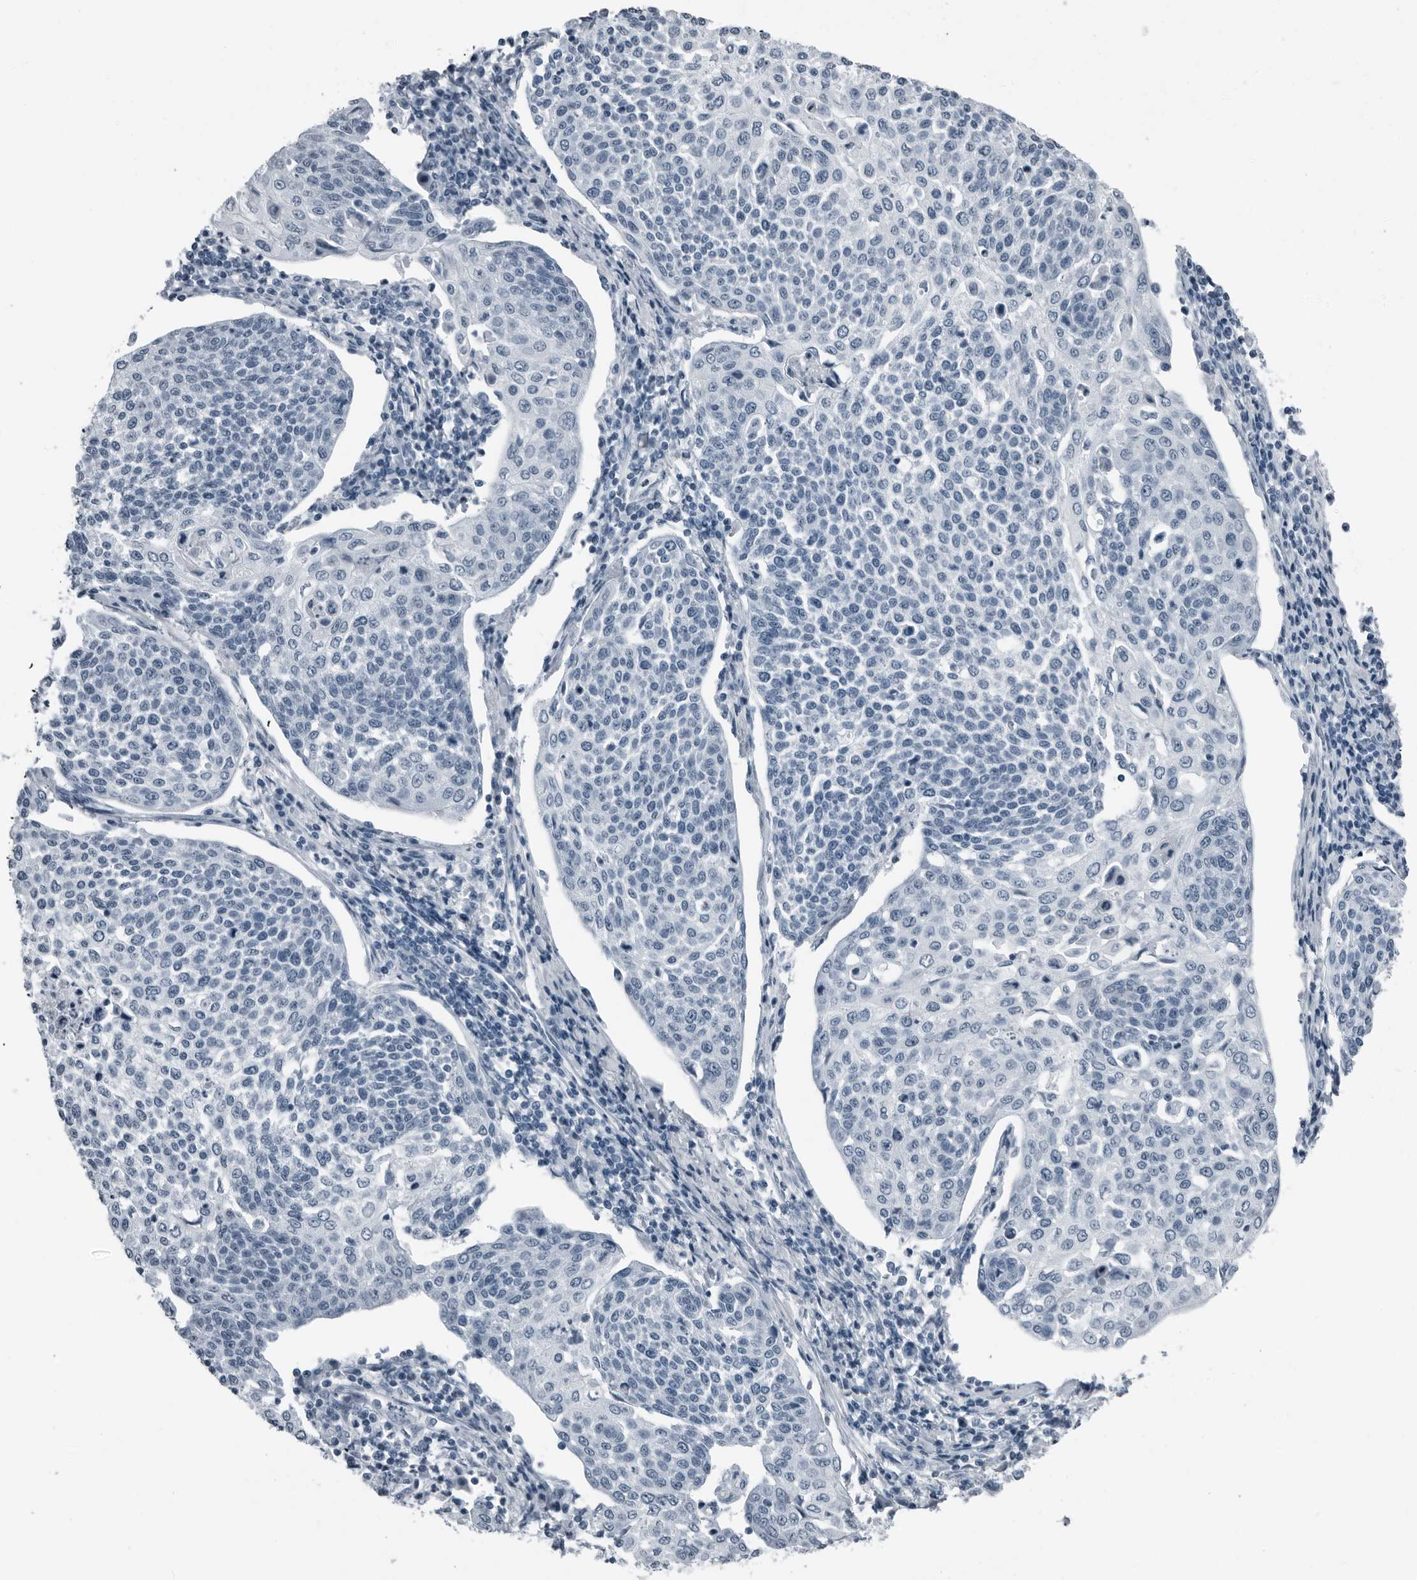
{"staining": {"intensity": "negative", "quantity": "none", "location": "none"}, "tissue": "cervical cancer", "cell_type": "Tumor cells", "image_type": "cancer", "snomed": [{"axis": "morphology", "description": "Squamous cell carcinoma, NOS"}, {"axis": "topography", "description": "Cervix"}], "caption": "IHC image of neoplastic tissue: human cervical cancer stained with DAB reveals no significant protein staining in tumor cells. (IHC, brightfield microscopy, high magnification).", "gene": "PRSS1", "patient": {"sex": "female", "age": 34}}